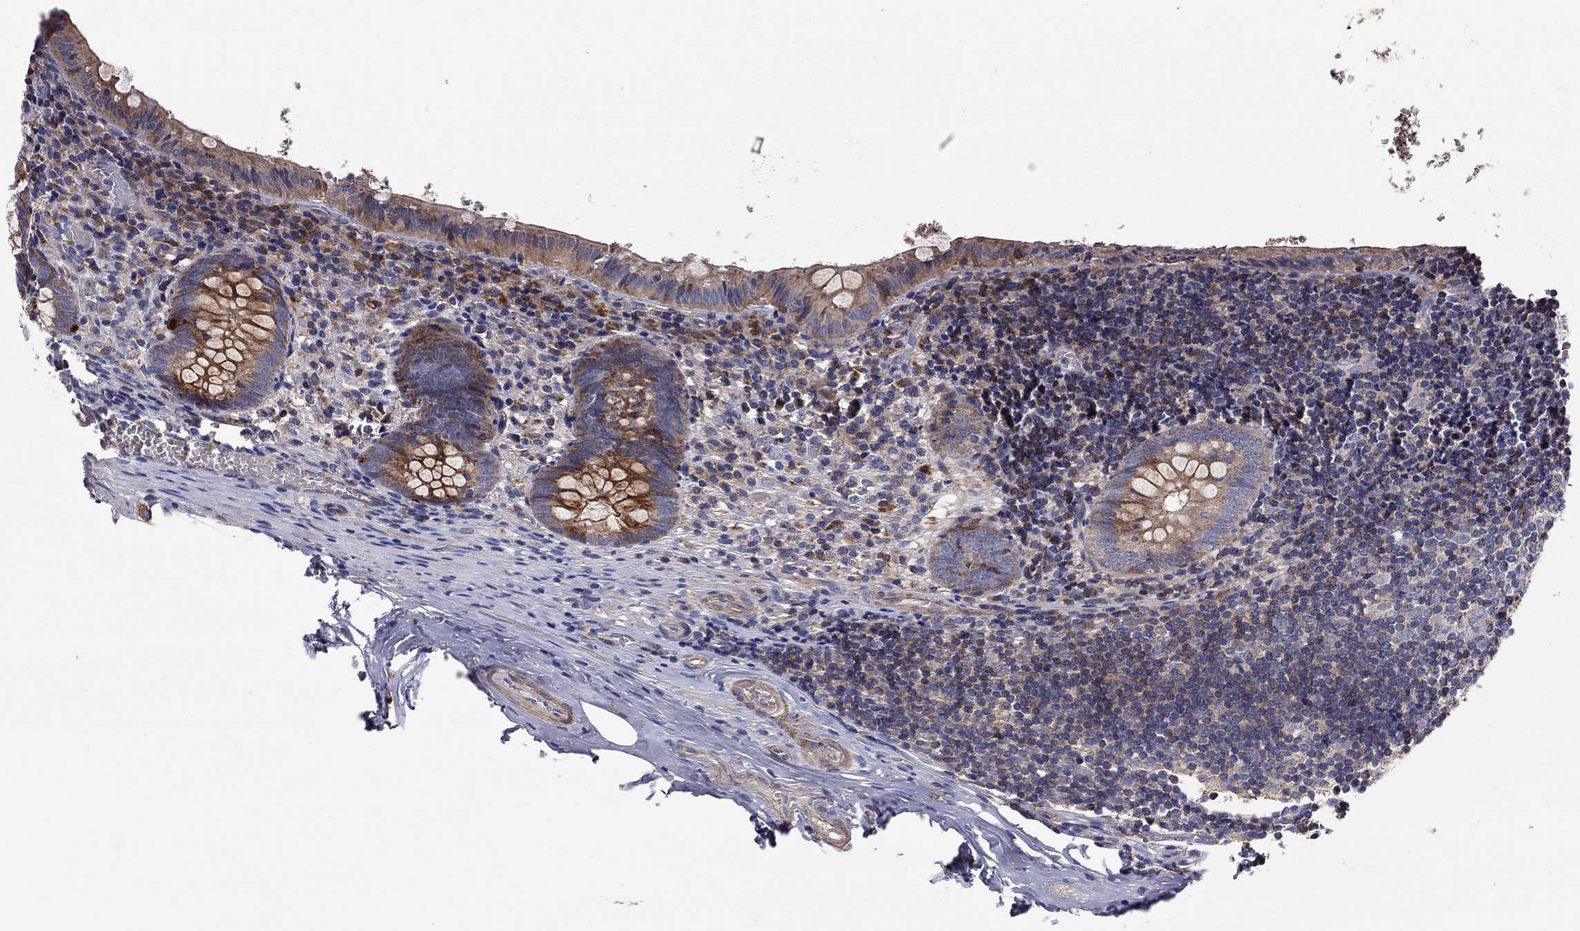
{"staining": {"intensity": "strong", "quantity": "25%-75%", "location": "cytoplasmic/membranous"}, "tissue": "appendix", "cell_type": "Glandular cells", "image_type": "normal", "snomed": [{"axis": "morphology", "description": "Normal tissue, NOS"}, {"axis": "topography", "description": "Appendix"}], "caption": "Immunohistochemistry (IHC) of benign appendix exhibits high levels of strong cytoplasmic/membranous expression in approximately 25%-75% of glandular cells. The protein of interest is stained brown, and the nuclei are stained in blue (DAB IHC with brightfield microscopy, high magnification).", "gene": "KANSL1L", "patient": {"sex": "female", "age": 23}}